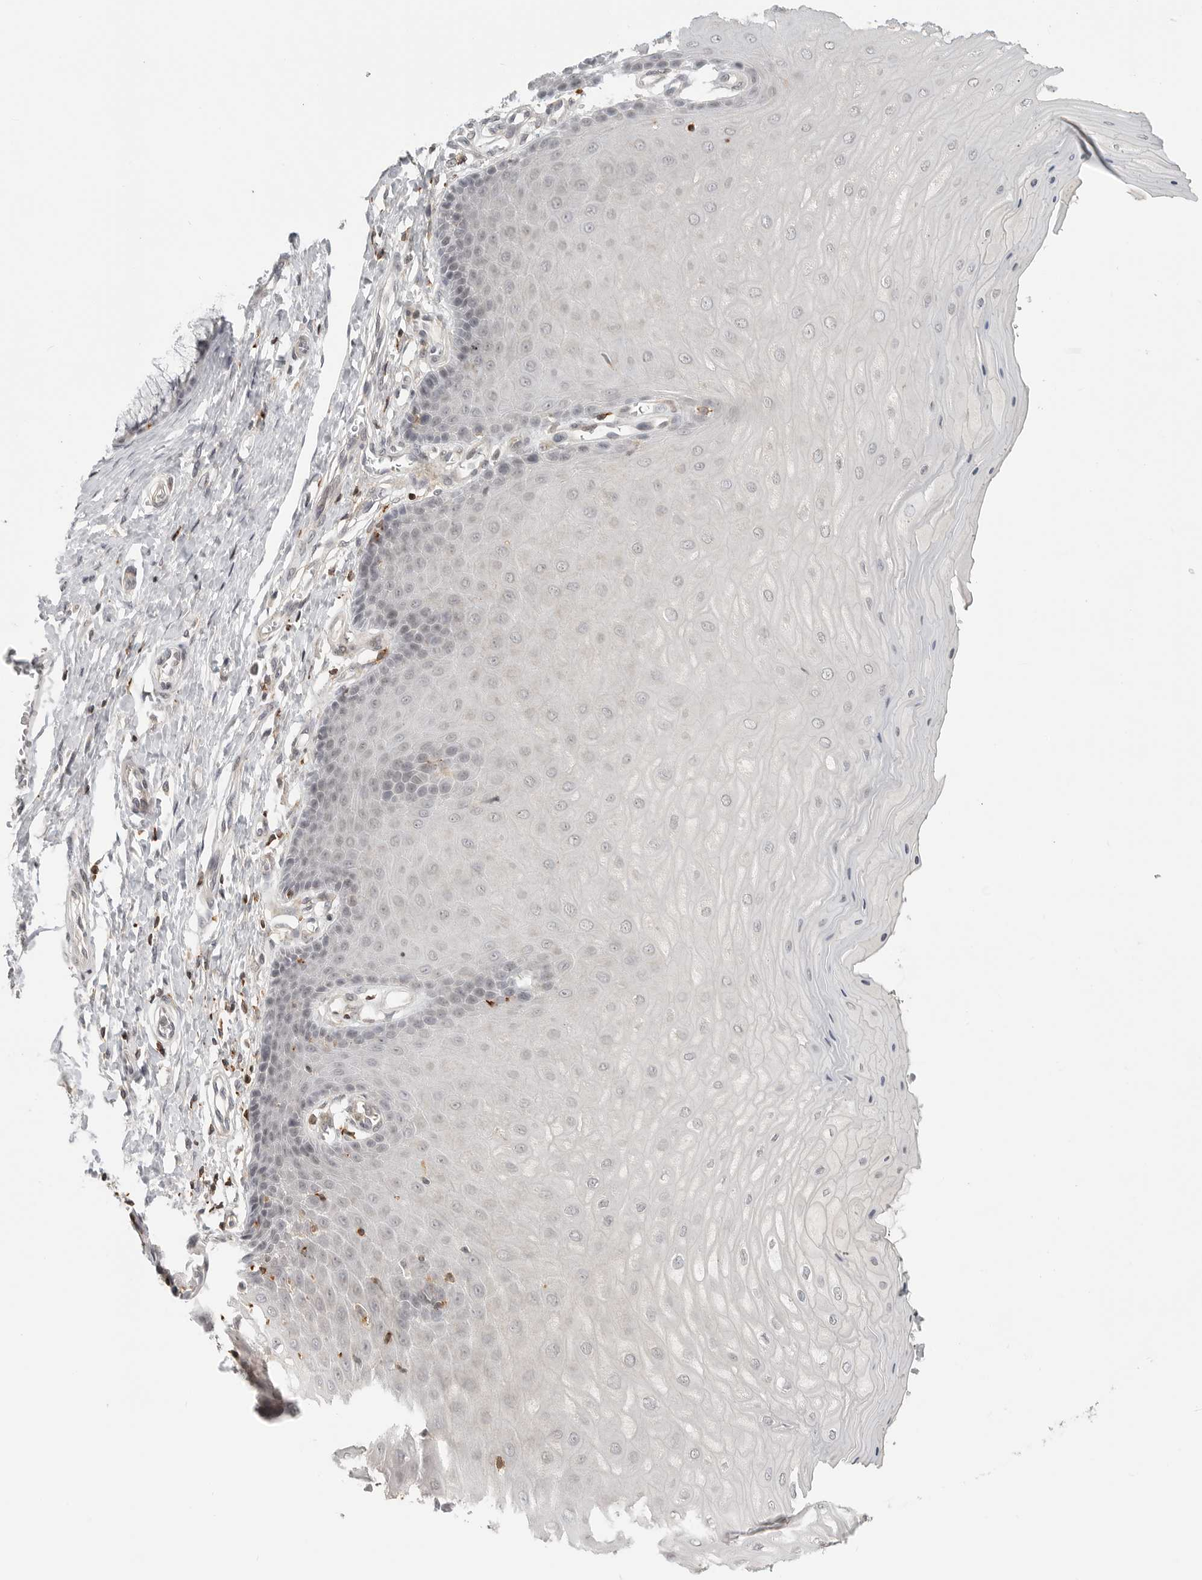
{"staining": {"intensity": "negative", "quantity": "none", "location": "none"}, "tissue": "cervix", "cell_type": "Glandular cells", "image_type": "normal", "snomed": [{"axis": "morphology", "description": "Normal tissue, NOS"}, {"axis": "topography", "description": "Cervix"}], "caption": "This is a photomicrograph of immunohistochemistry staining of benign cervix, which shows no expression in glandular cells. (DAB IHC visualized using brightfield microscopy, high magnification).", "gene": "SH3KBP1", "patient": {"sex": "female", "age": 55}}